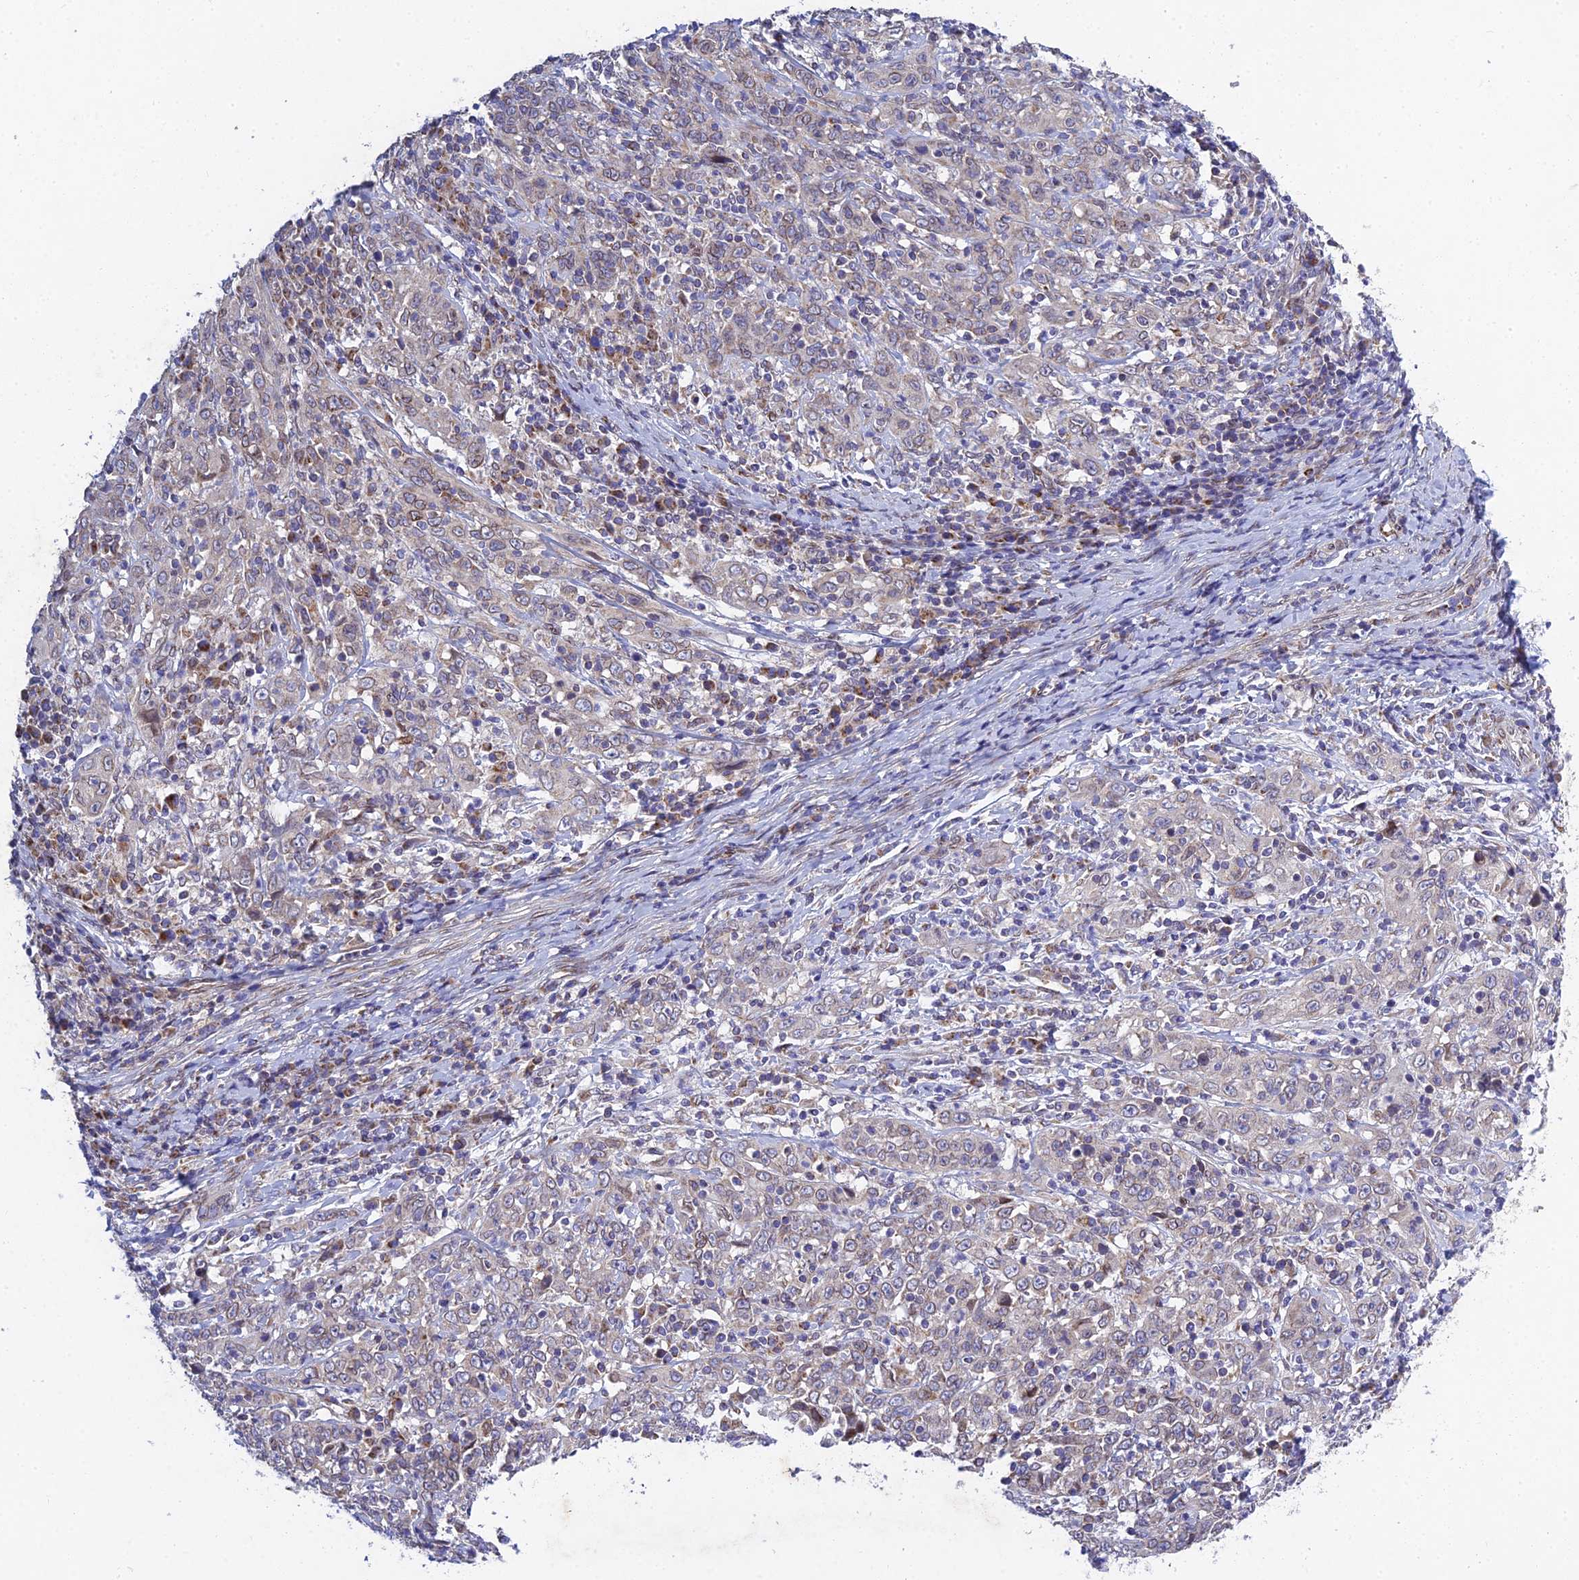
{"staining": {"intensity": "negative", "quantity": "none", "location": "none"}, "tissue": "cervical cancer", "cell_type": "Tumor cells", "image_type": "cancer", "snomed": [{"axis": "morphology", "description": "Squamous cell carcinoma, NOS"}, {"axis": "topography", "description": "Cervix"}], "caption": "Protein analysis of squamous cell carcinoma (cervical) exhibits no significant expression in tumor cells.", "gene": "MGAT2", "patient": {"sex": "female", "age": 46}}